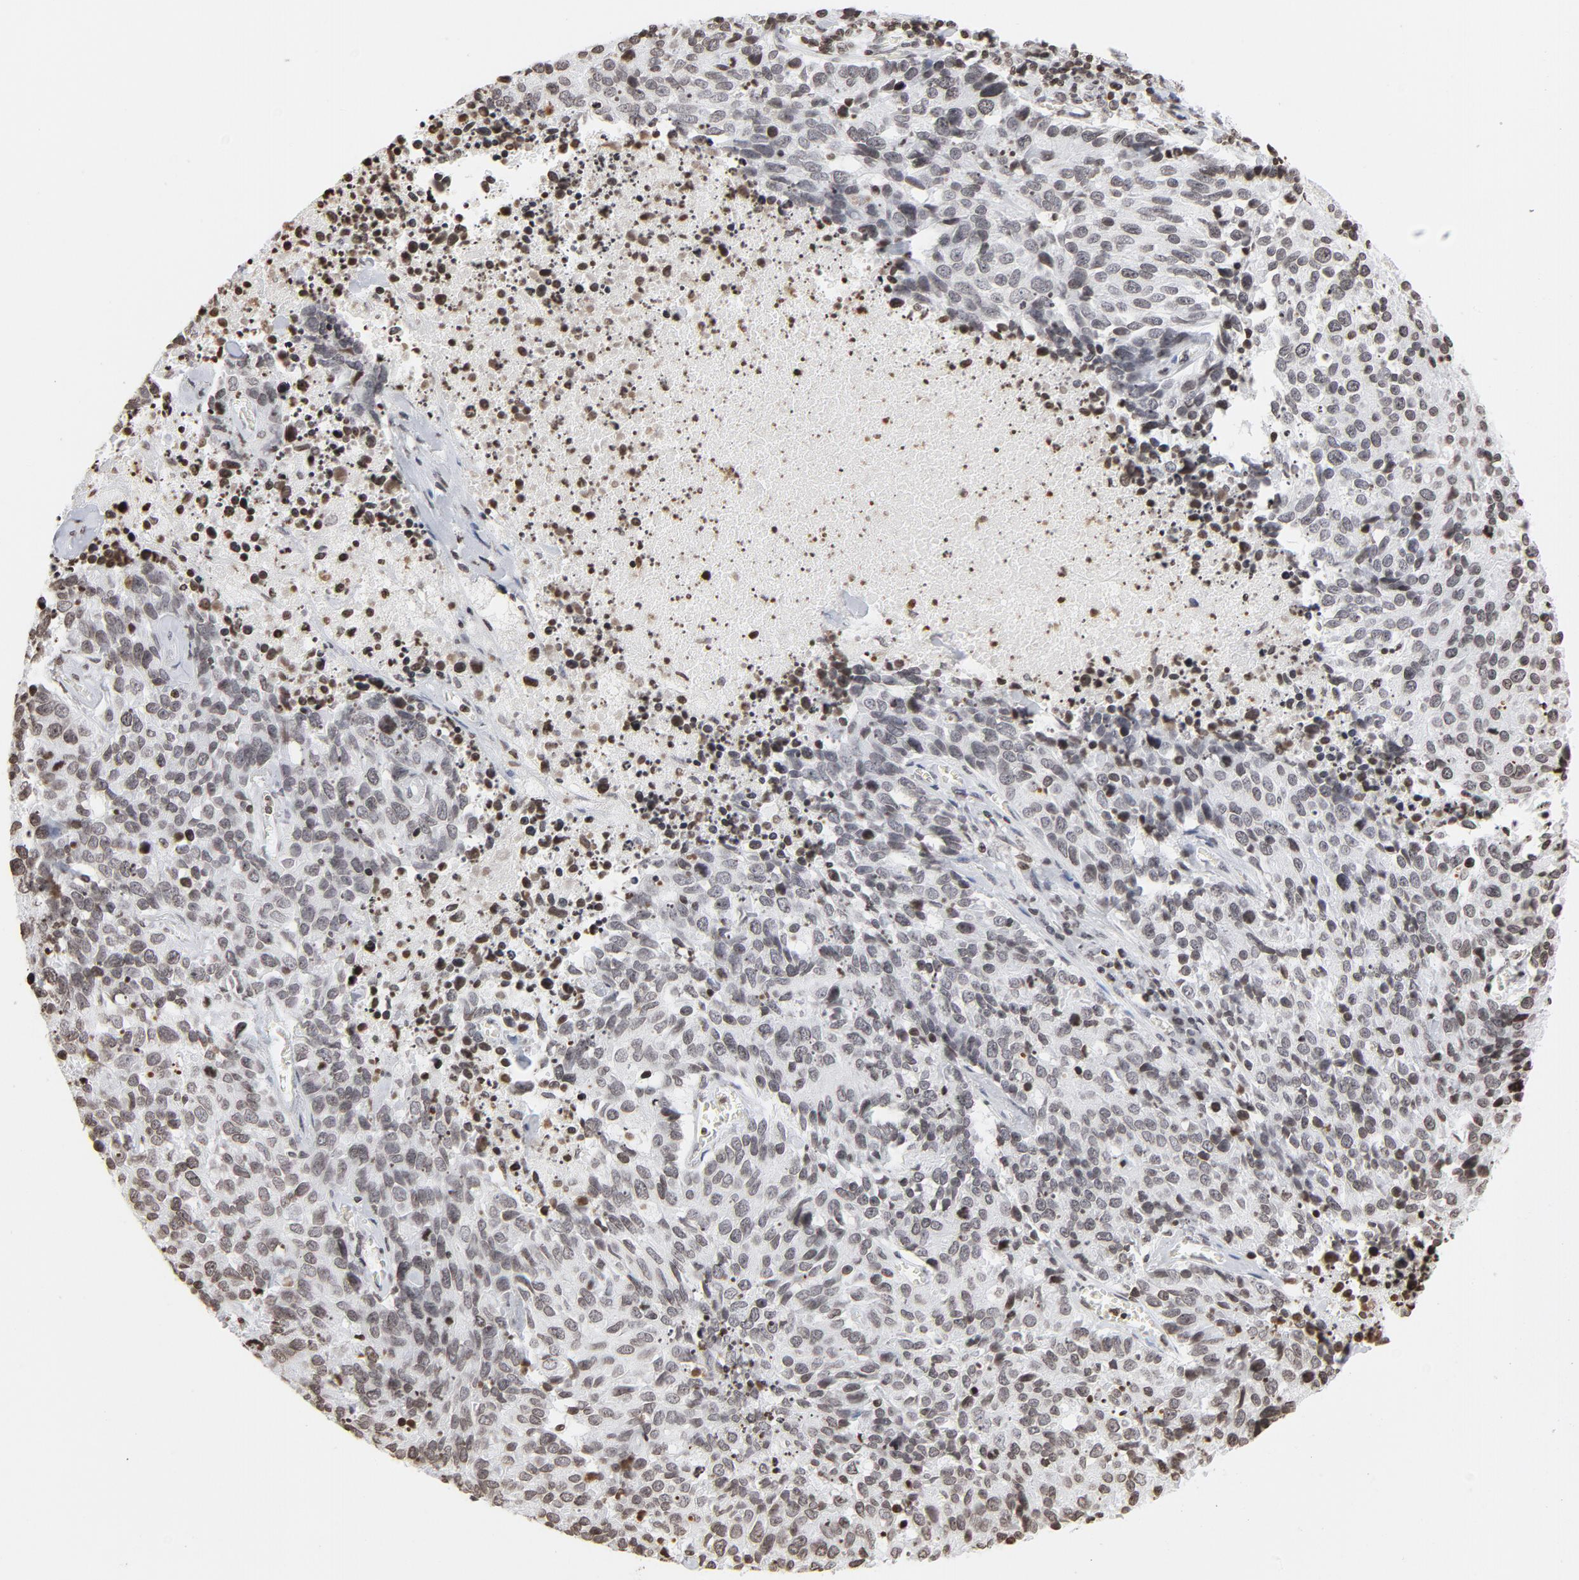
{"staining": {"intensity": "weak", "quantity": "25%-75%", "location": "nuclear"}, "tissue": "lung cancer", "cell_type": "Tumor cells", "image_type": "cancer", "snomed": [{"axis": "morphology", "description": "Neoplasm, malignant, NOS"}, {"axis": "topography", "description": "Lung"}], "caption": "Immunohistochemistry micrograph of human lung malignant neoplasm stained for a protein (brown), which displays low levels of weak nuclear positivity in about 25%-75% of tumor cells.", "gene": "H2AC12", "patient": {"sex": "female", "age": 76}}